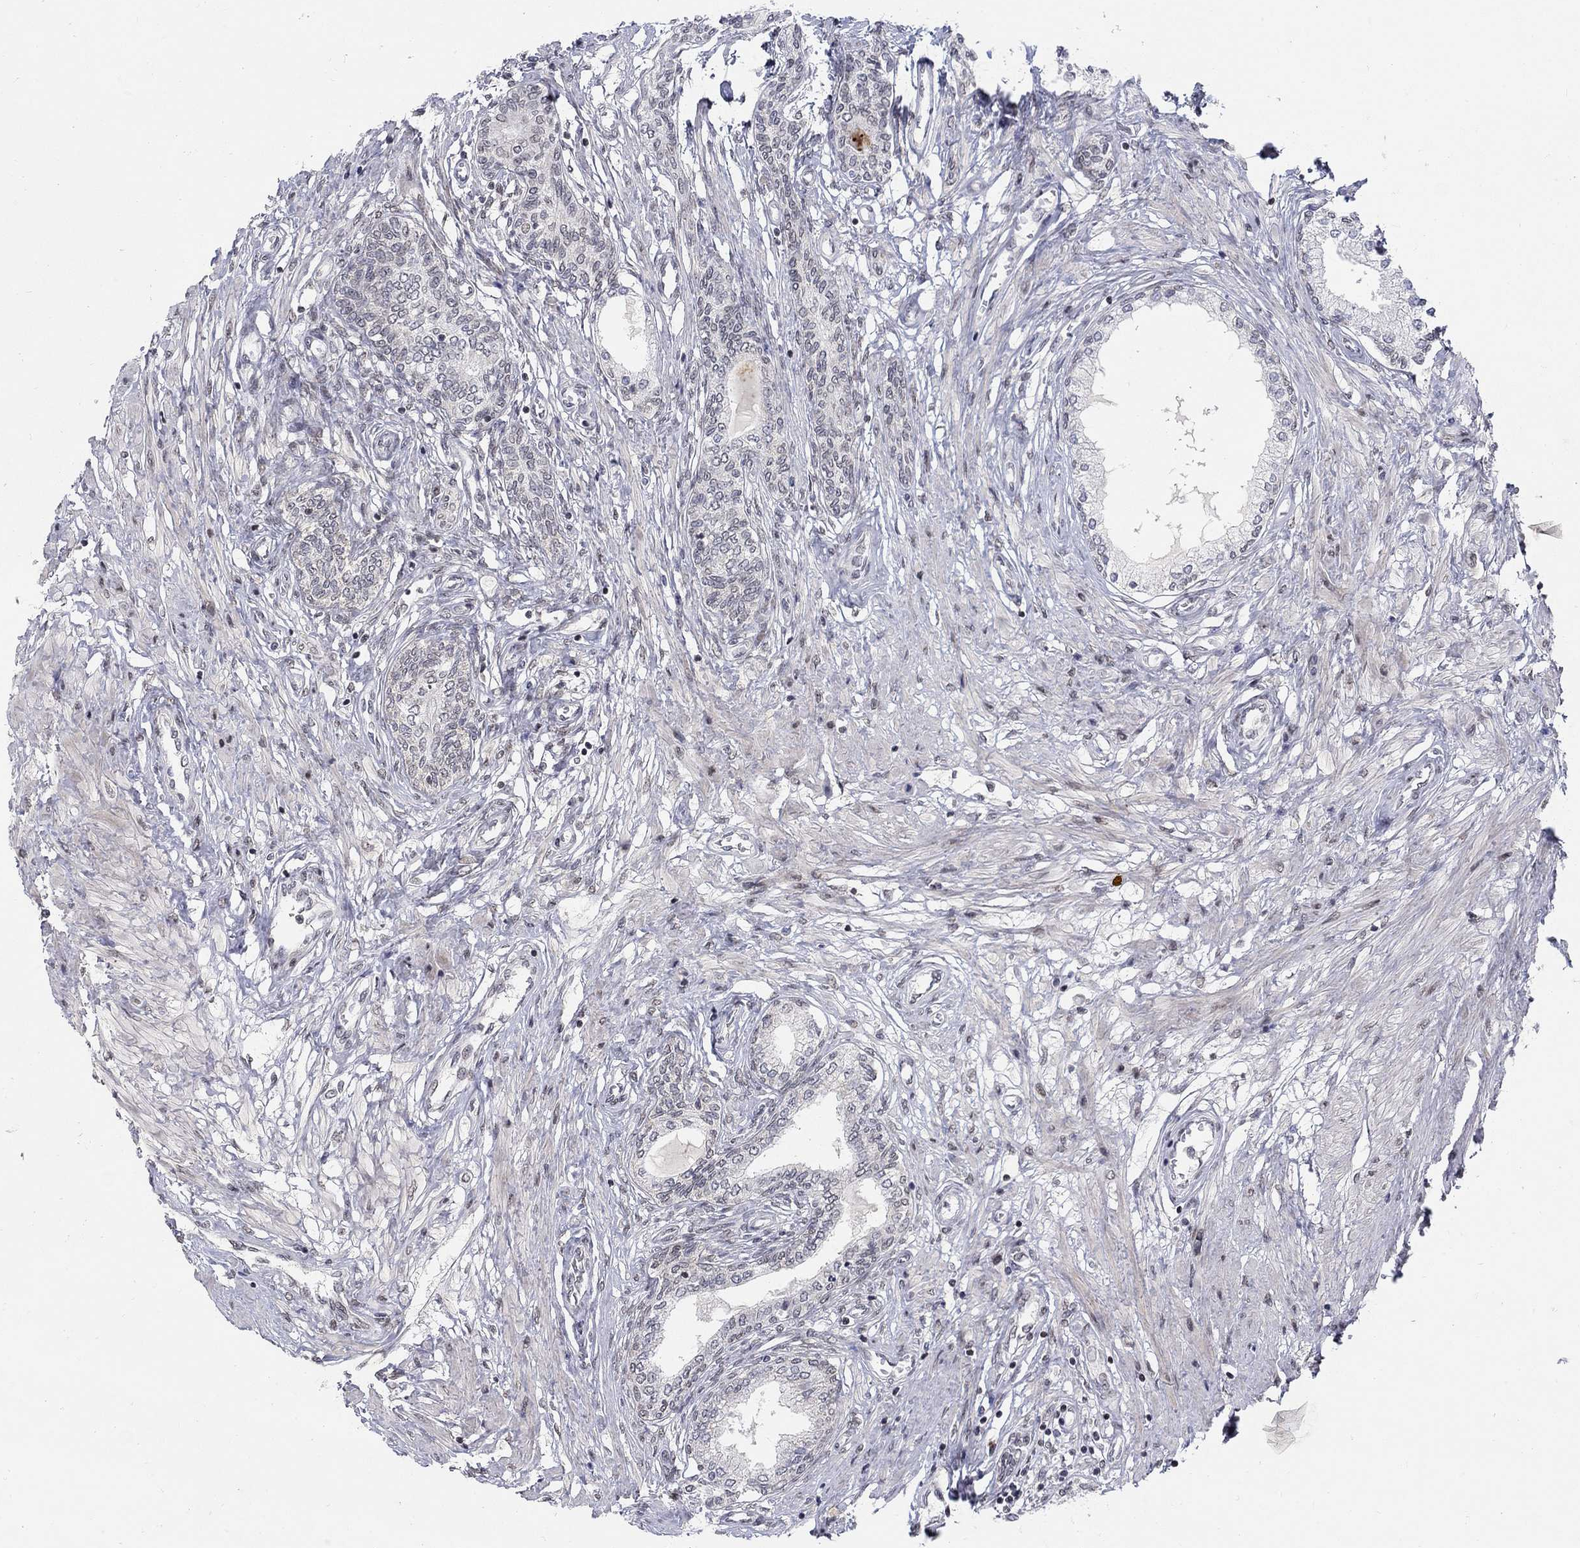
{"staining": {"intensity": "negative", "quantity": "none", "location": "none"}, "tissue": "prostate cancer", "cell_type": "Tumor cells", "image_type": "cancer", "snomed": [{"axis": "morphology", "description": "Adenocarcinoma, Low grade"}, {"axis": "topography", "description": "Prostate and seminal vesicle, NOS"}], "caption": "This is a histopathology image of immunohistochemistry (IHC) staining of adenocarcinoma (low-grade) (prostate), which shows no staining in tumor cells.", "gene": "KLF12", "patient": {"sex": "male", "age": 61}}